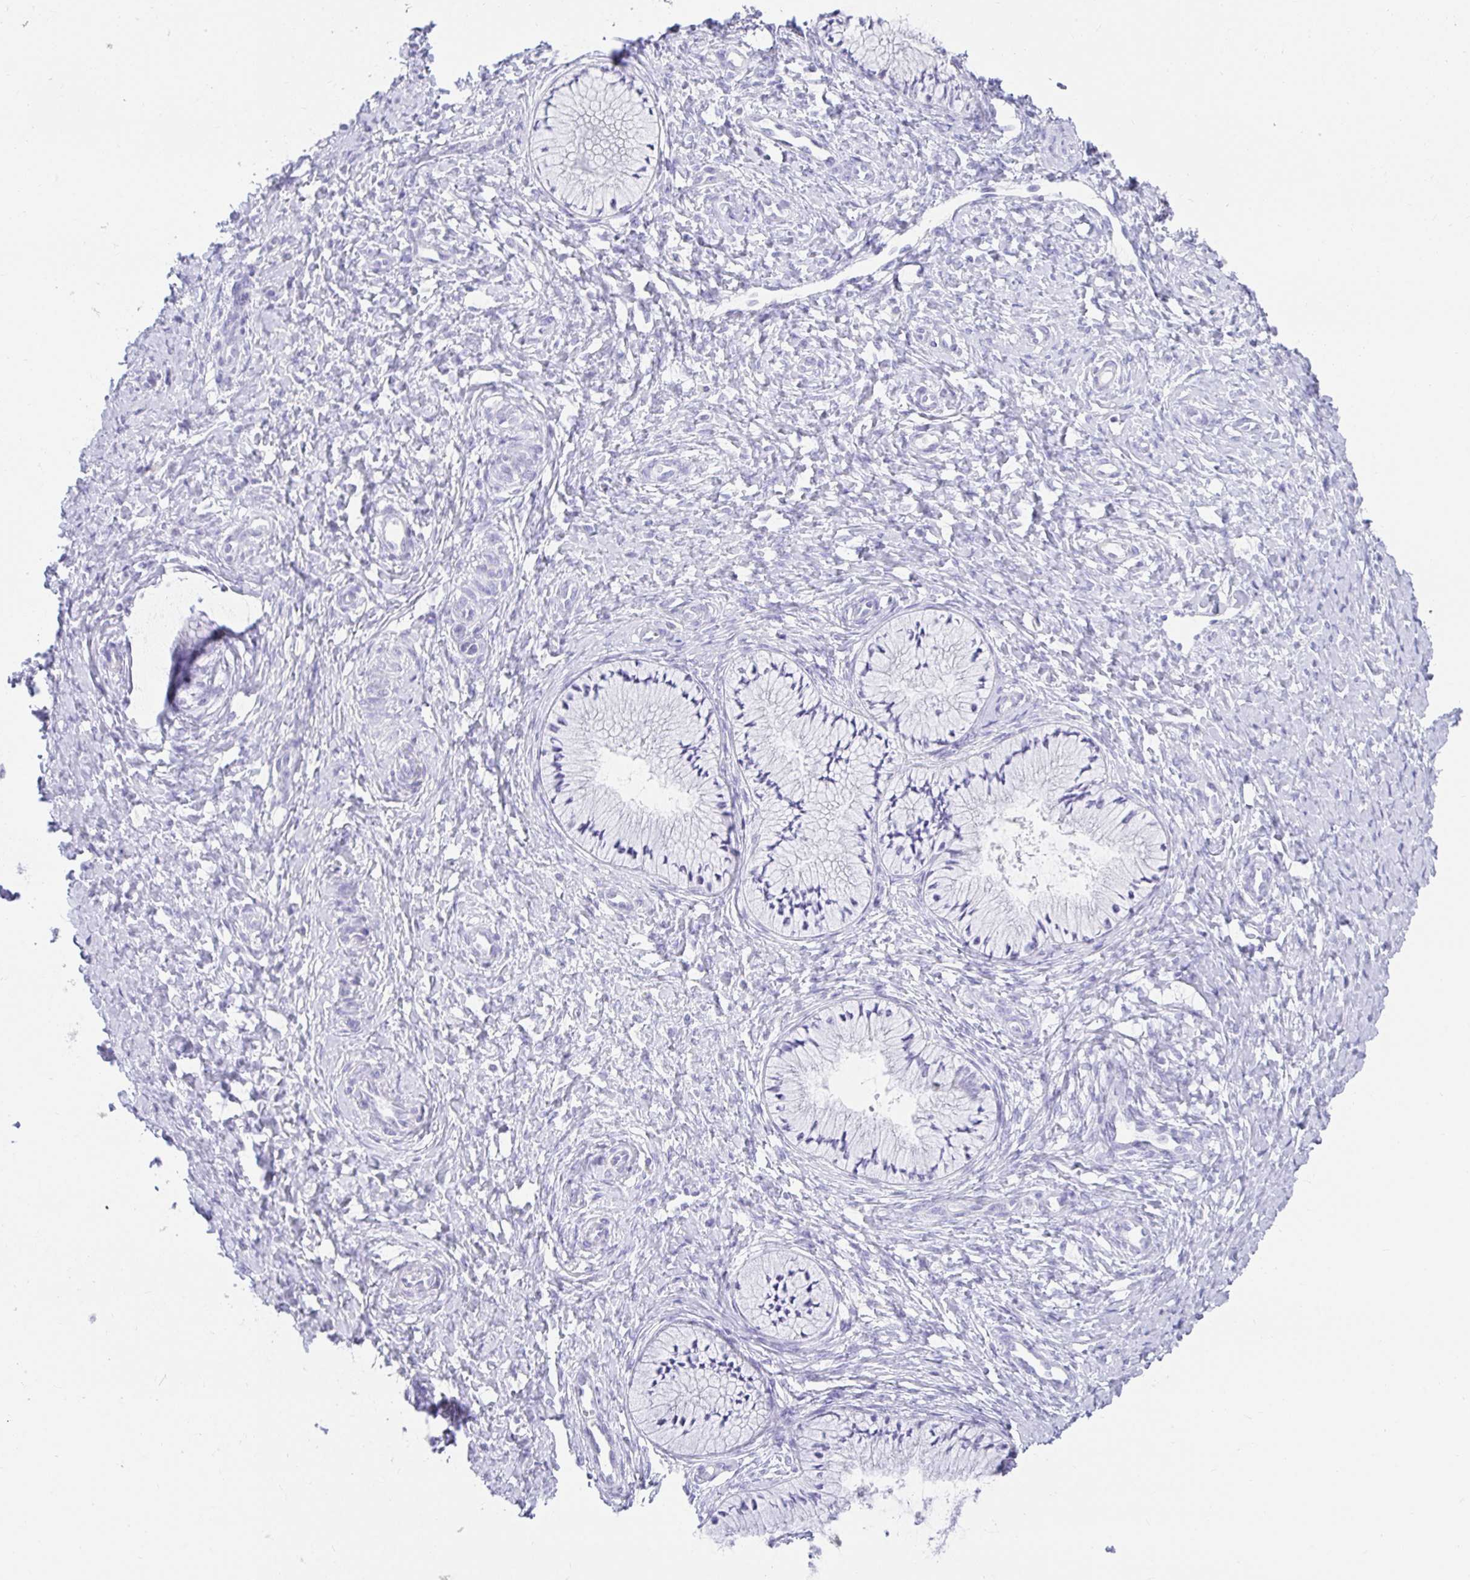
{"staining": {"intensity": "negative", "quantity": "none", "location": "none"}, "tissue": "cervix", "cell_type": "Glandular cells", "image_type": "normal", "snomed": [{"axis": "morphology", "description": "Normal tissue, NOS"}, {"axis": "topography", "description": "Cervix"}], "caption": "Immunohistochemical staining of benign human cervix demonstrates no significant staining in glandular cells. Nuclei are stained in blue.", "gene": "CHAT", "patient": {"sex": "female", "age": 37}}